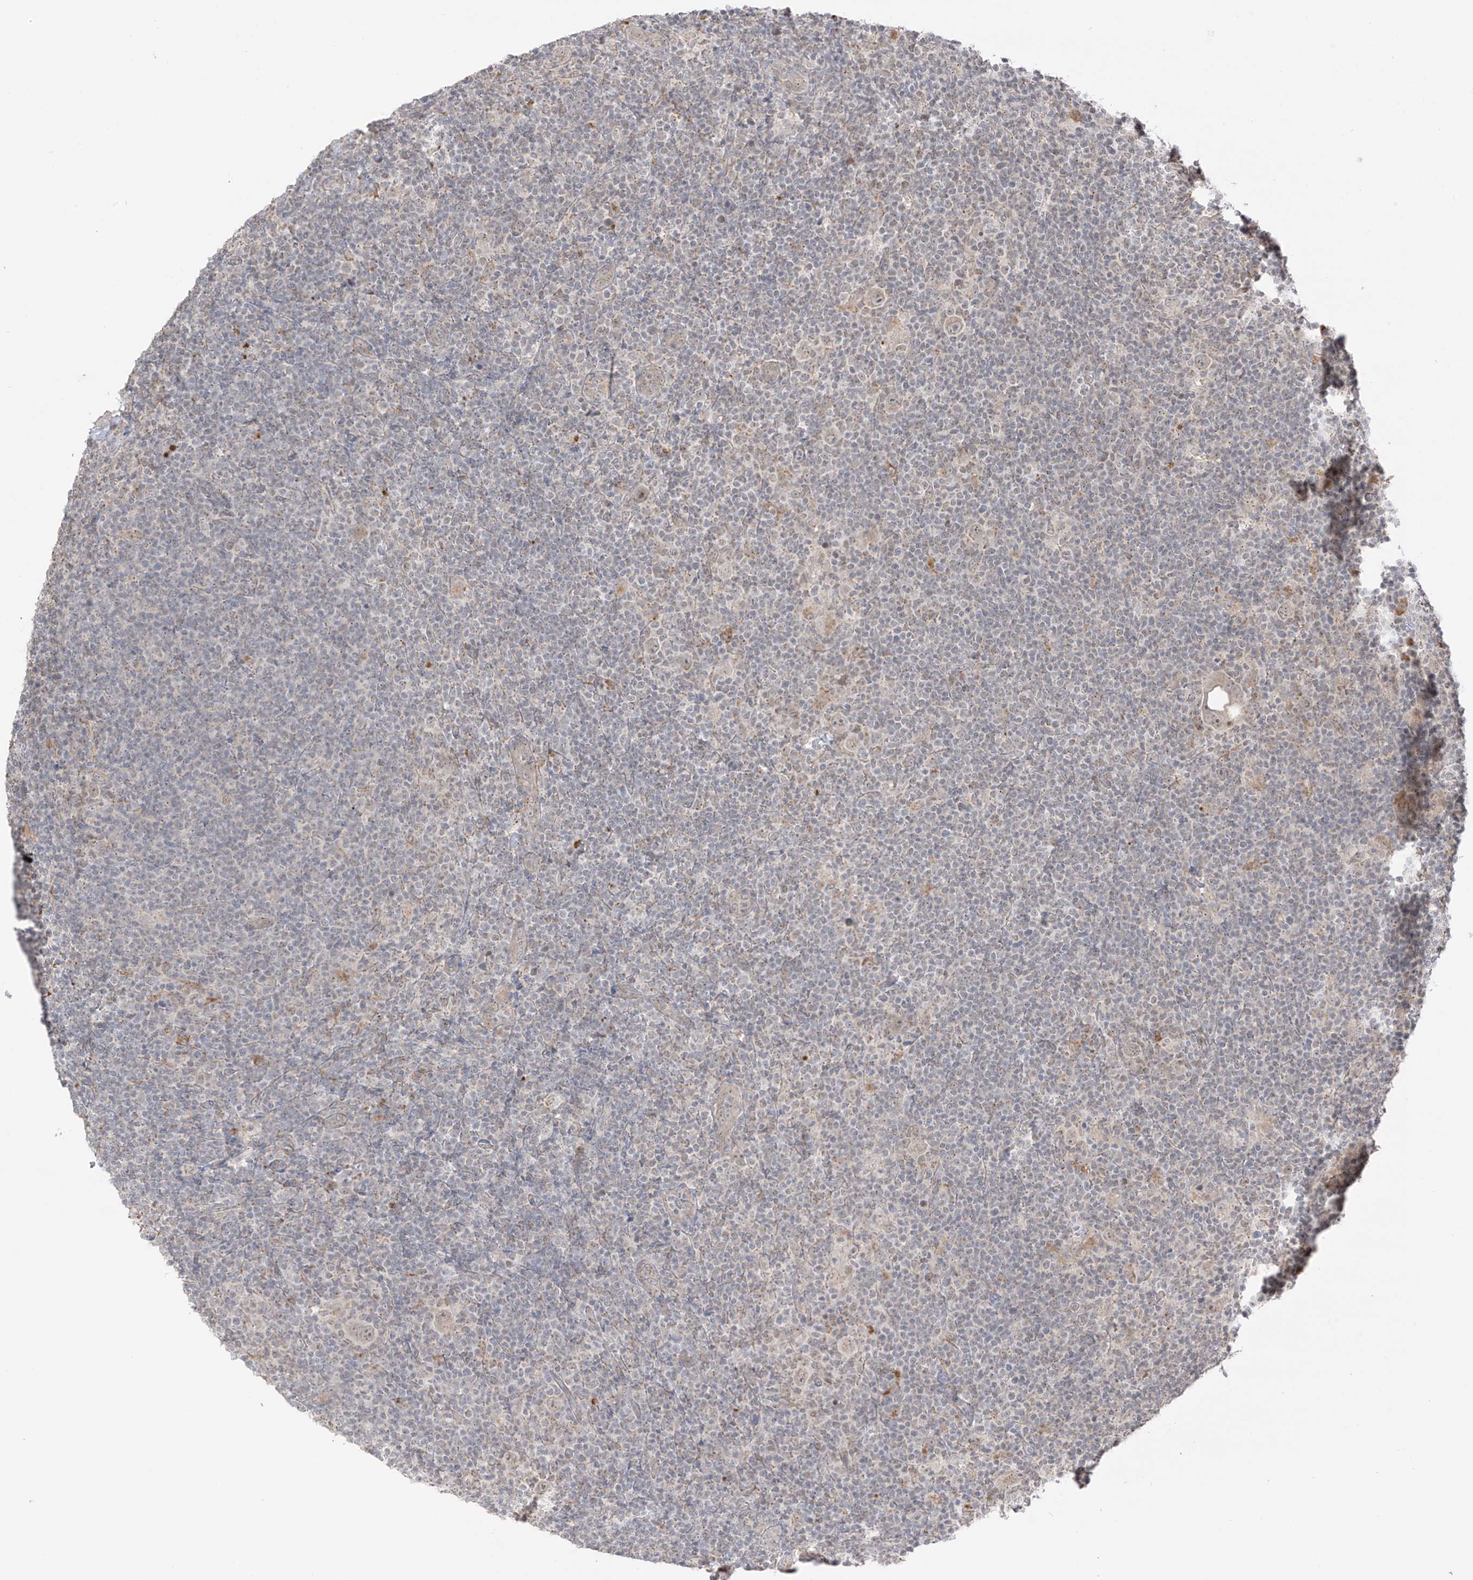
{"staining": {"intensity": "moderate", "quantity": "<25%", "location": "cytoplasmic/membranous"}, "tissue": "lymphoma", "cell_type": "Tumor cells", "image_type": "cancer", "snomed": [{"axis": "morphology", "description": "Hodgkin's disease, NOS"}, {"axis": "topography", "description": "Lymph node"}], "caption": "Lymphoma tissue demonstrates moderate cytoplasmic/membranous expression in about <25% of tumor cells, visualized by immunohistochemistry.", "gene": "N4BP3", "patient": {"sex": "female", "age": 57}}